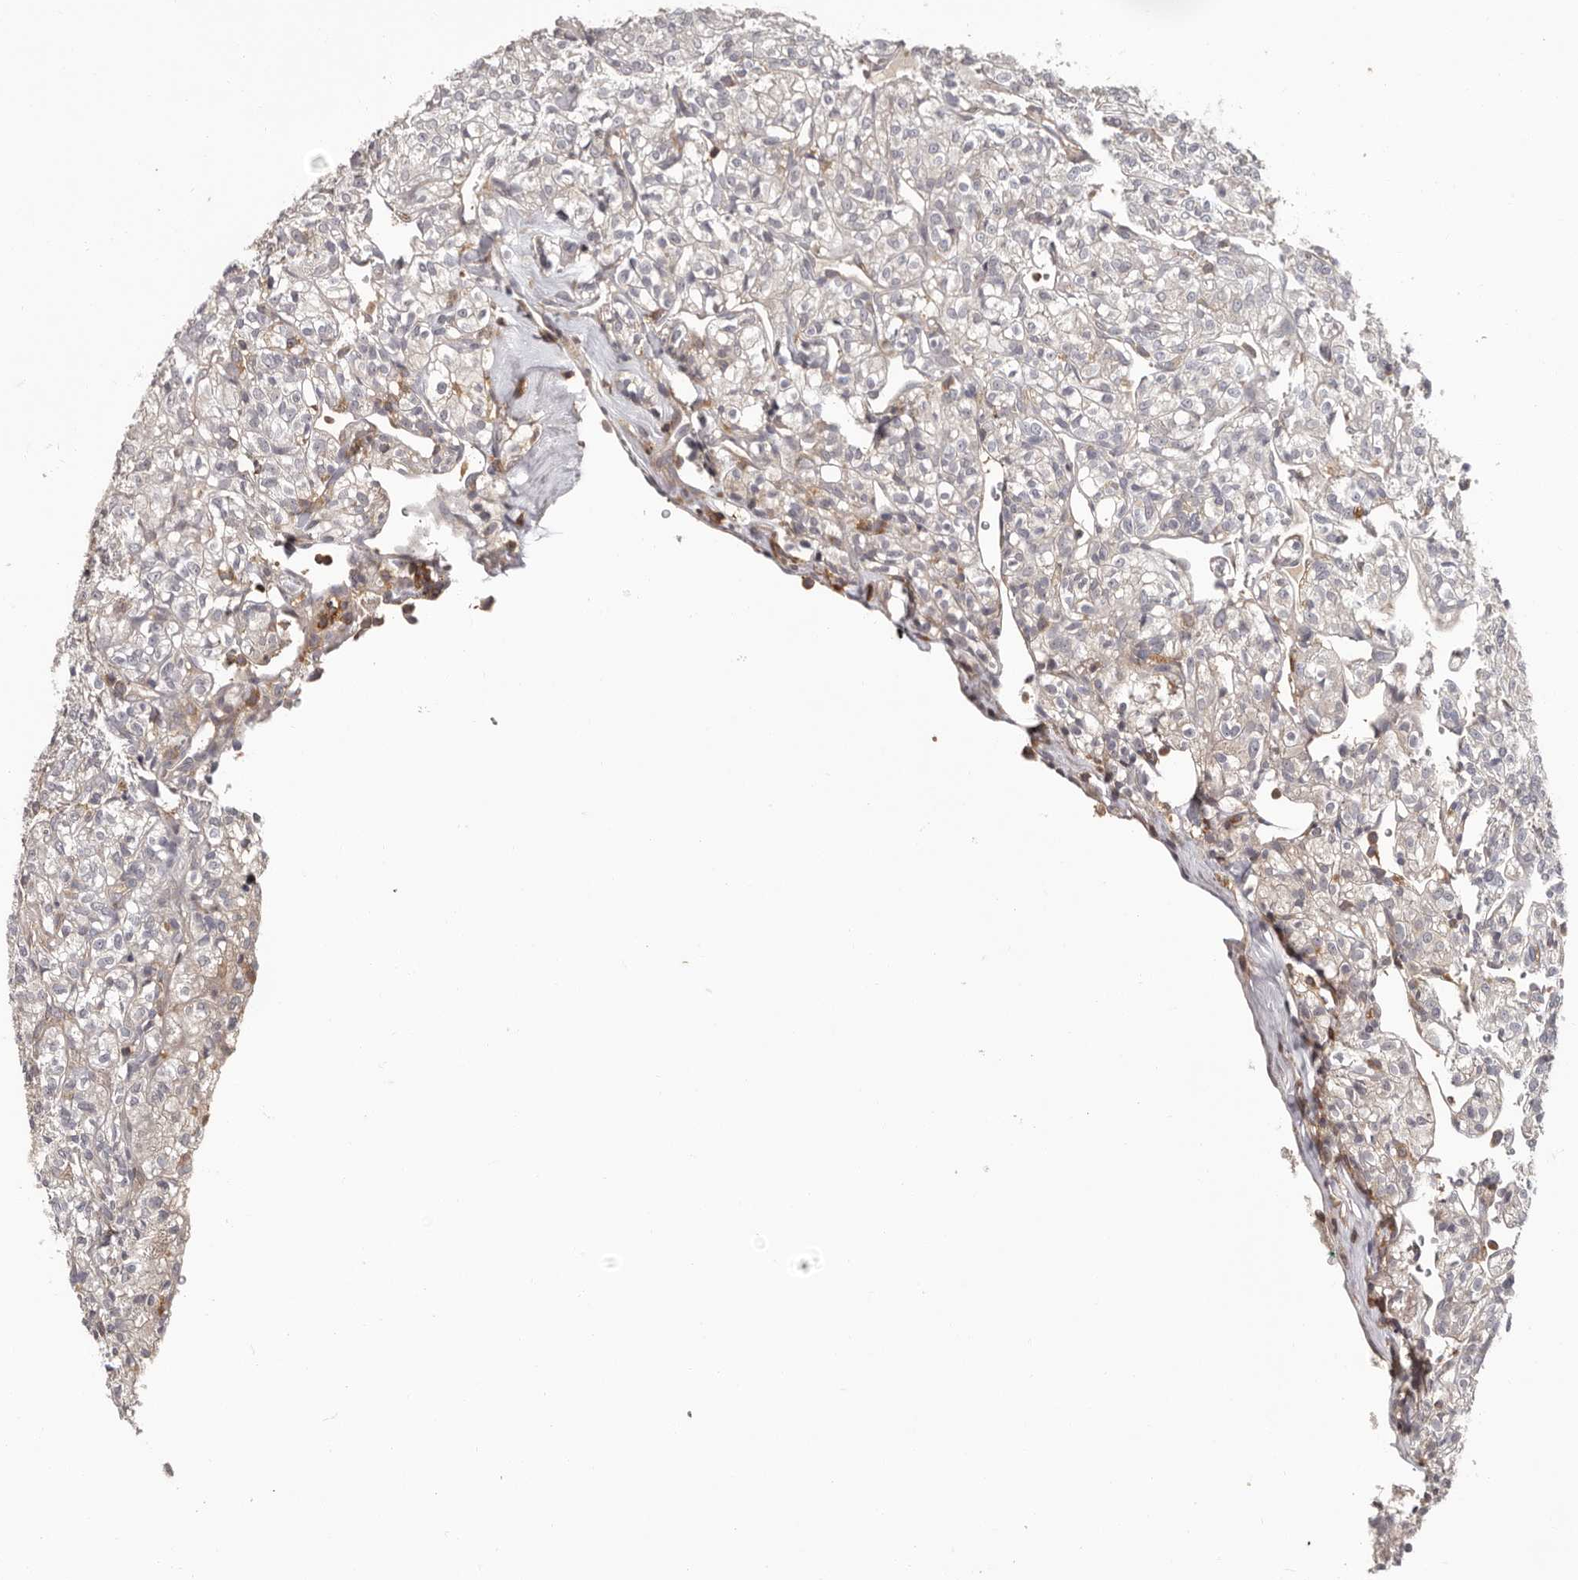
{"staining": {"intensity": "negative", "quantity": "none", "location": "none"}, "tissue": "renal cancer", "cell_type": "Tumor cells", "image_type": "cancer", "snomed": [{"axis": "morphology", "description": "Adenocarcinoma, NOS"}, {"axis": "topography", "description": "Kidney"}], "caption": "Renal adenocarcinoma stained for a protein using IHC shows no positivity tumor cells.", "gene": "ANKRD44", "patient": {"sex": "male", "age": 77}}